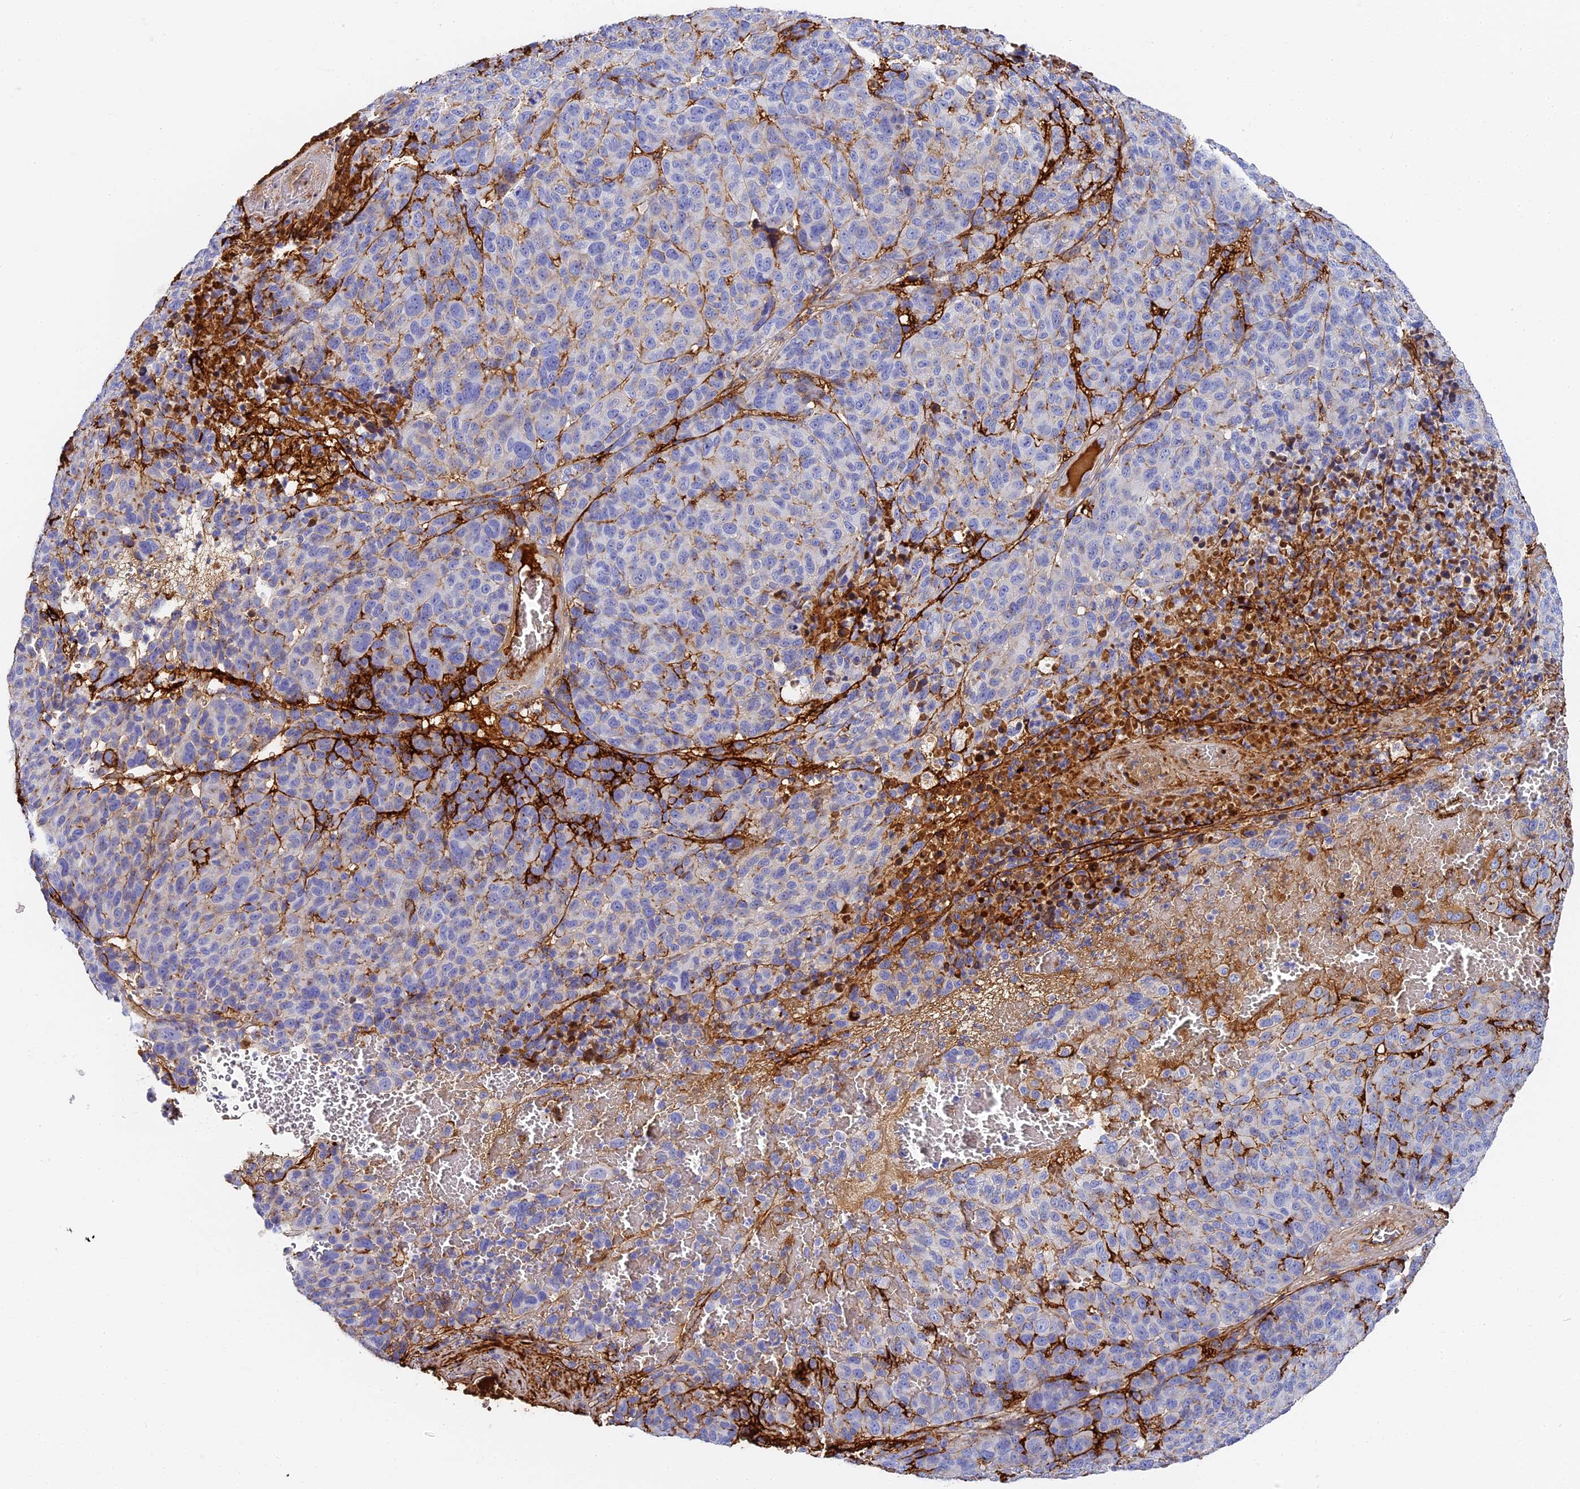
{"staining": {"intensity": "negative", "quantity": "none", "location": "none"}, "tissue": "melanoma", "cell_type": "Tumor cells", "image_type": "cancer", "snomed": [{"axis": "morphology", "description": "Malignant melanoma, NOS"}, {"axis": "topography", "description": "Skin"}], "caption": "A high-resolution image shows IHC staining of malignant melanoma, which reveals no significant positivity in tumor cells.", "gene": "ITIH1", "patient": {"sex": "male", "age": 49}}